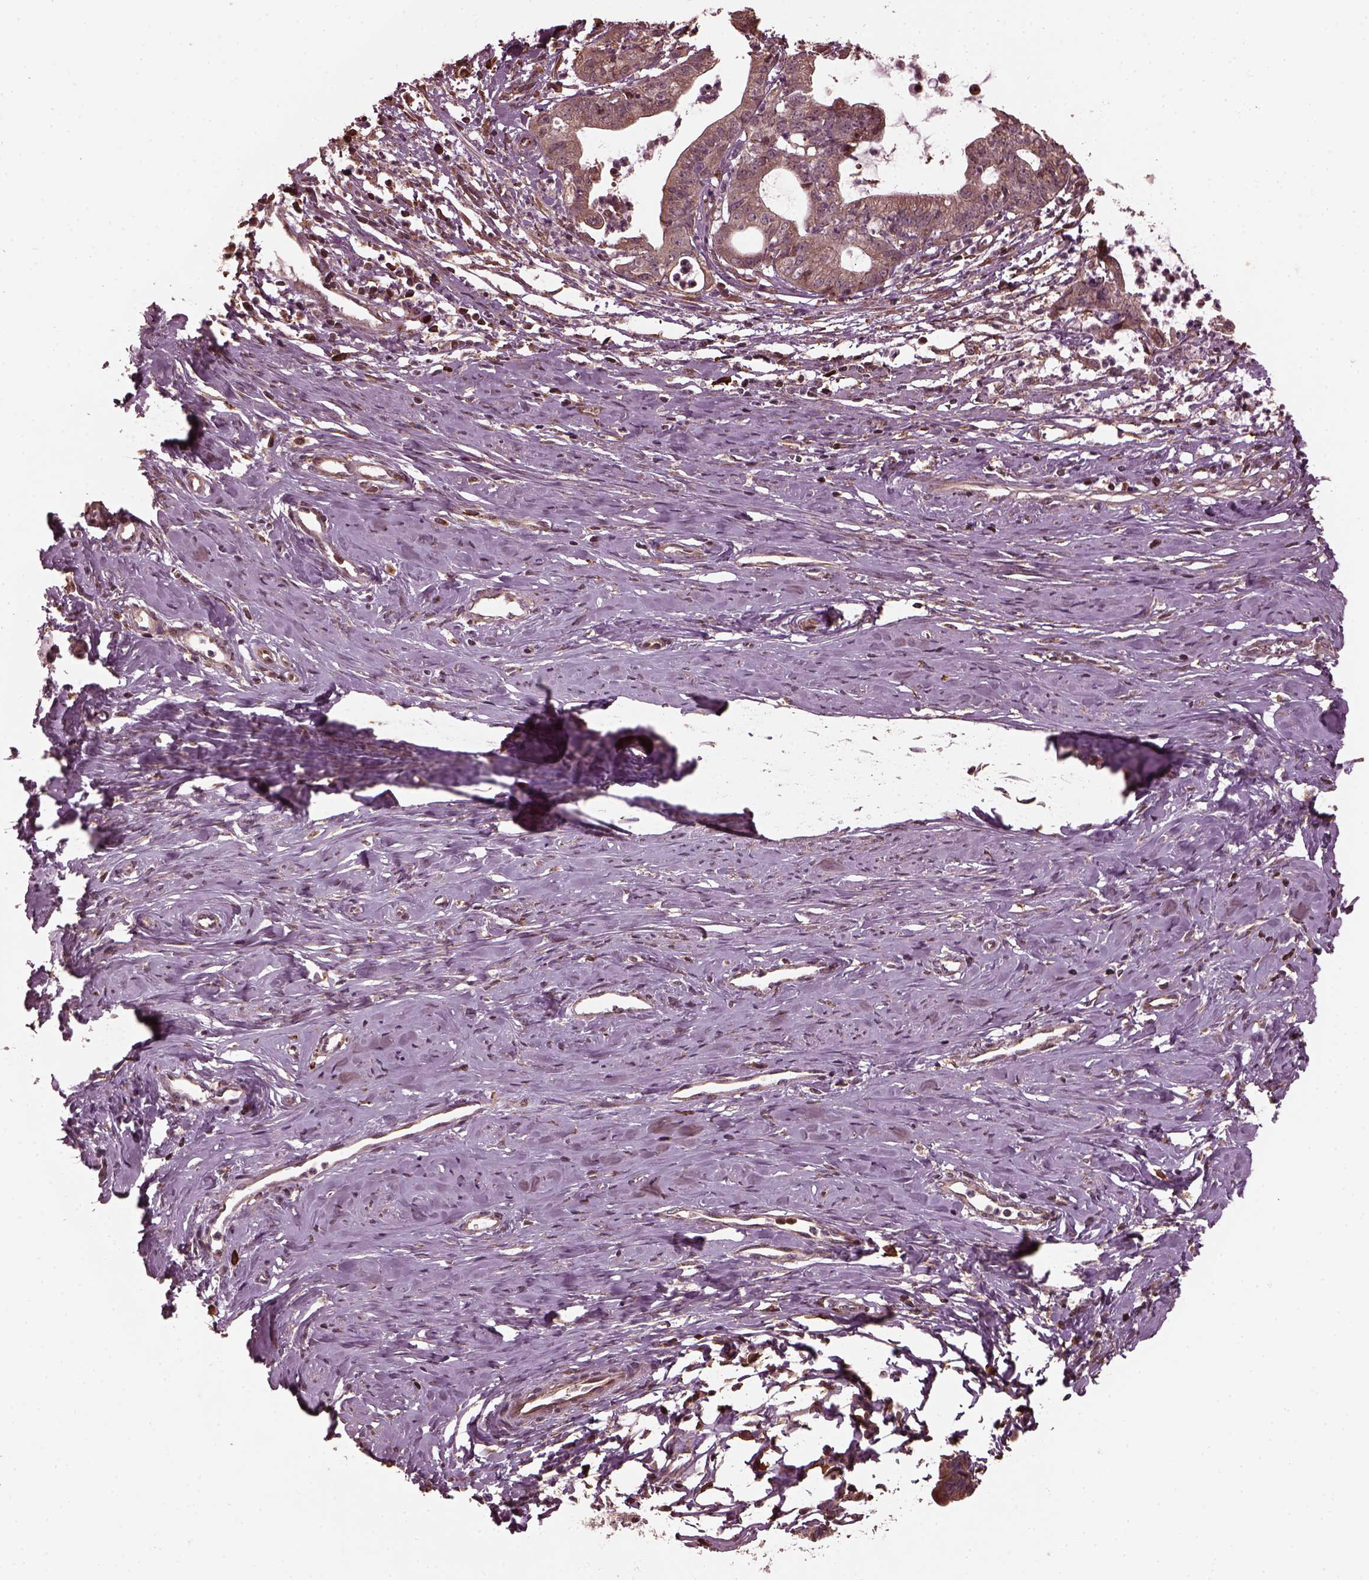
{"staining": {"intensity": "weak", "quantity": ">75%", "location": "cytoplasmic/membranous"}, "tissue": "cervical cancer", "cell_type": "Tumor cells", "image_type": "cancer", "snomed": [{"axis": "morphology", "description": "Normal tissue, NOS"}, {"axis": "morphology", "description": "Adenocarcinoma, NOS"}, {"axis": "topography", "description": "Cervix"}], "caption": "IHC image of neoplastic tissue: cervical cancer (adenocarcinoma) stained using IHC demonstrates low levels of weak protein expression localized specifically in the cytoplasmic/membranous of tumor cells, appearing as a cytoplasmic/membranous brown color.", "gene": "ZNF292", "patient": {"sex": "female", "age": 38}}